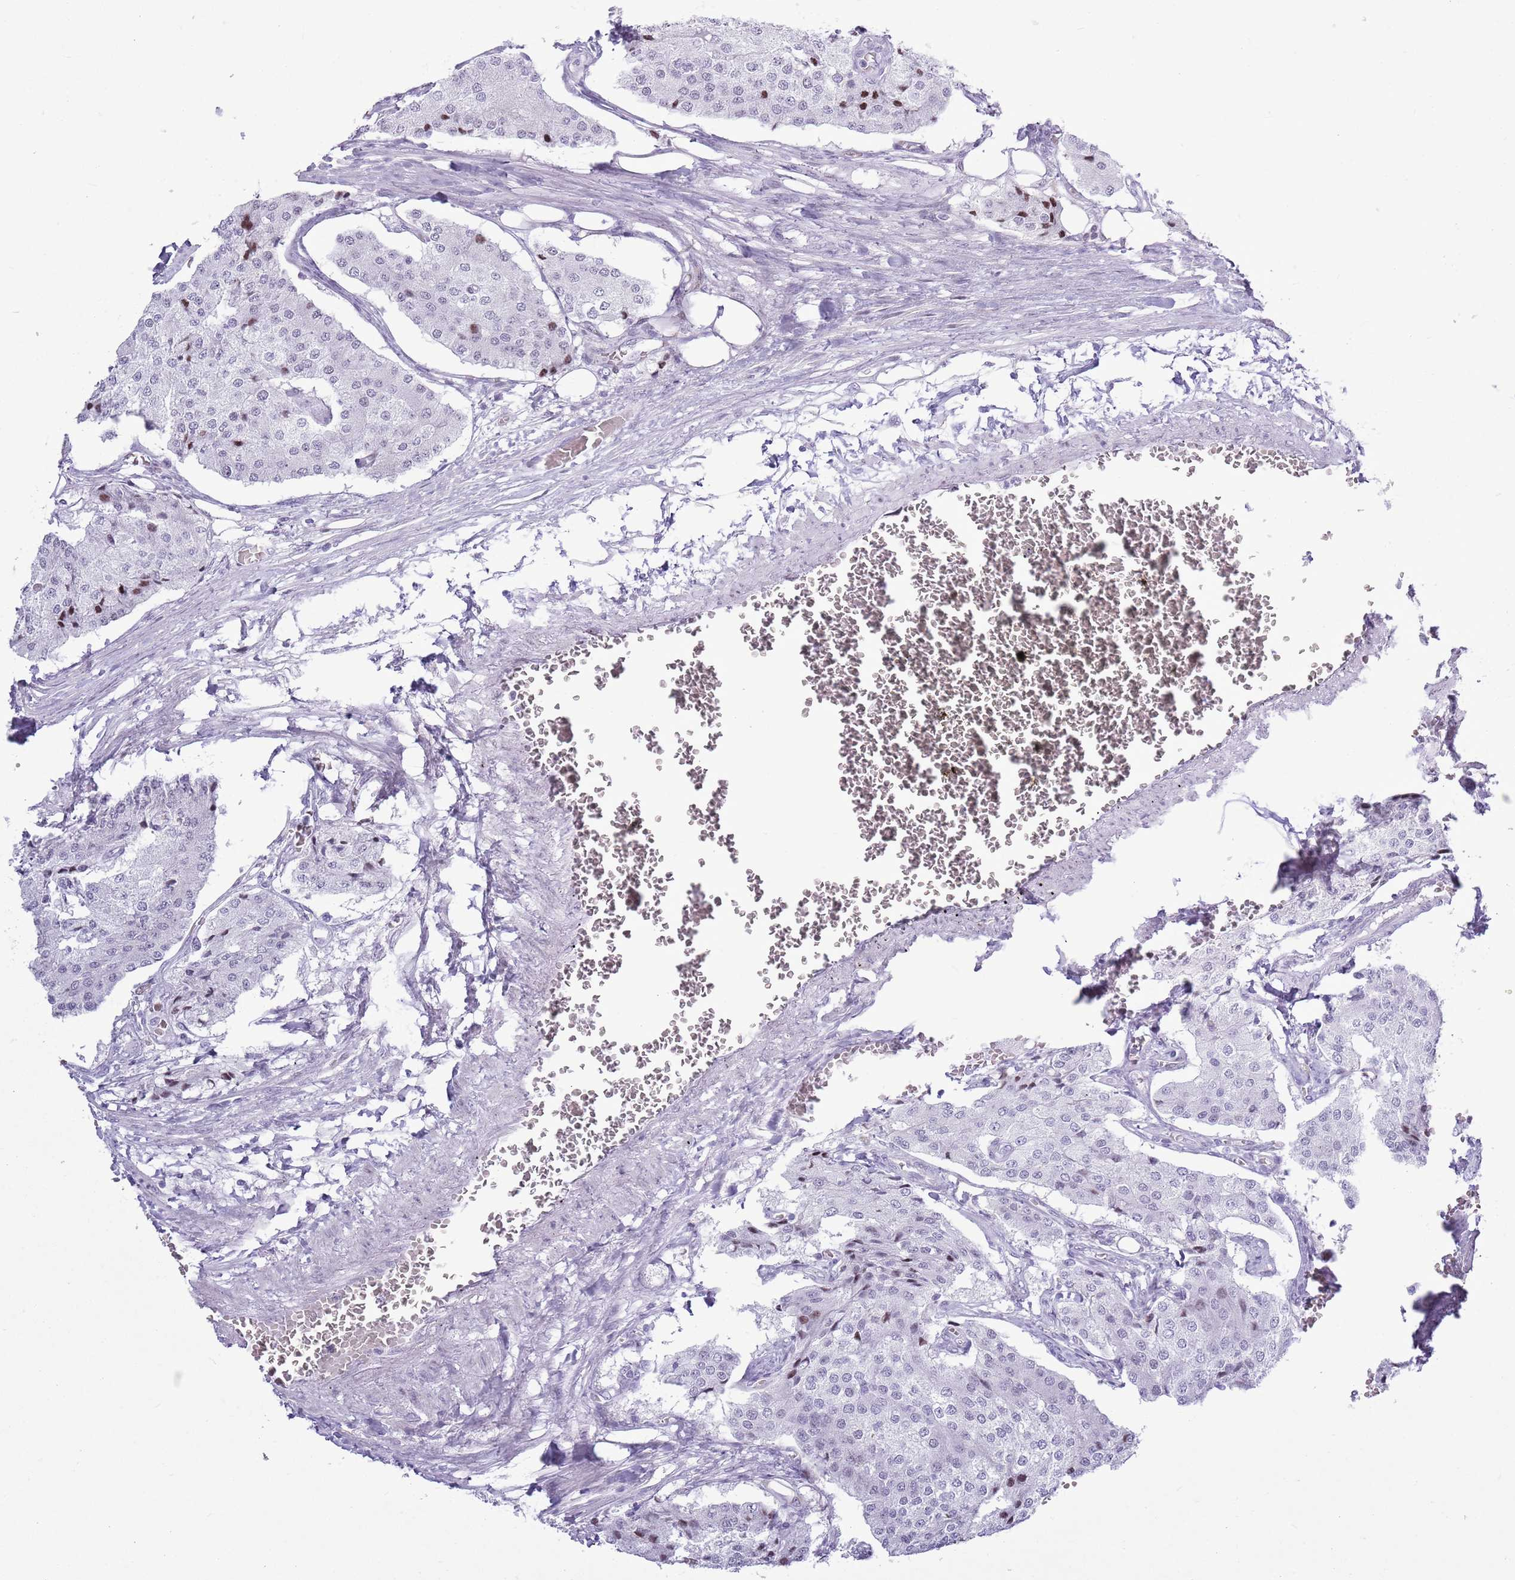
{"staining": {"intensity": "weak", "quantity": "<25%", "location": "nuclear"}, "tissue": "carcinoid", "cell_type": "Tumor cells", "image_type": "cancer", "snomed": [{"axis": "morphology", "description": "Carcinoid, malignant, NOS"}, {"axis": "topography", "description": "Colon"}], "caption": "This histopathology image is of carcinoid (malignant) stained with IHC to label a protein in brown with the nuclei are counter-stained blue. There is no staining in tumor cells. The staining was performed using DAB (3,3'-diaminobenzidine) to visualize the protein expression in brown, while the nuclei were stained in blue with hematoxylin (Magnification: 20x).", "gene": "ASIP", "patient": {"sex": "female", "age": 52}}